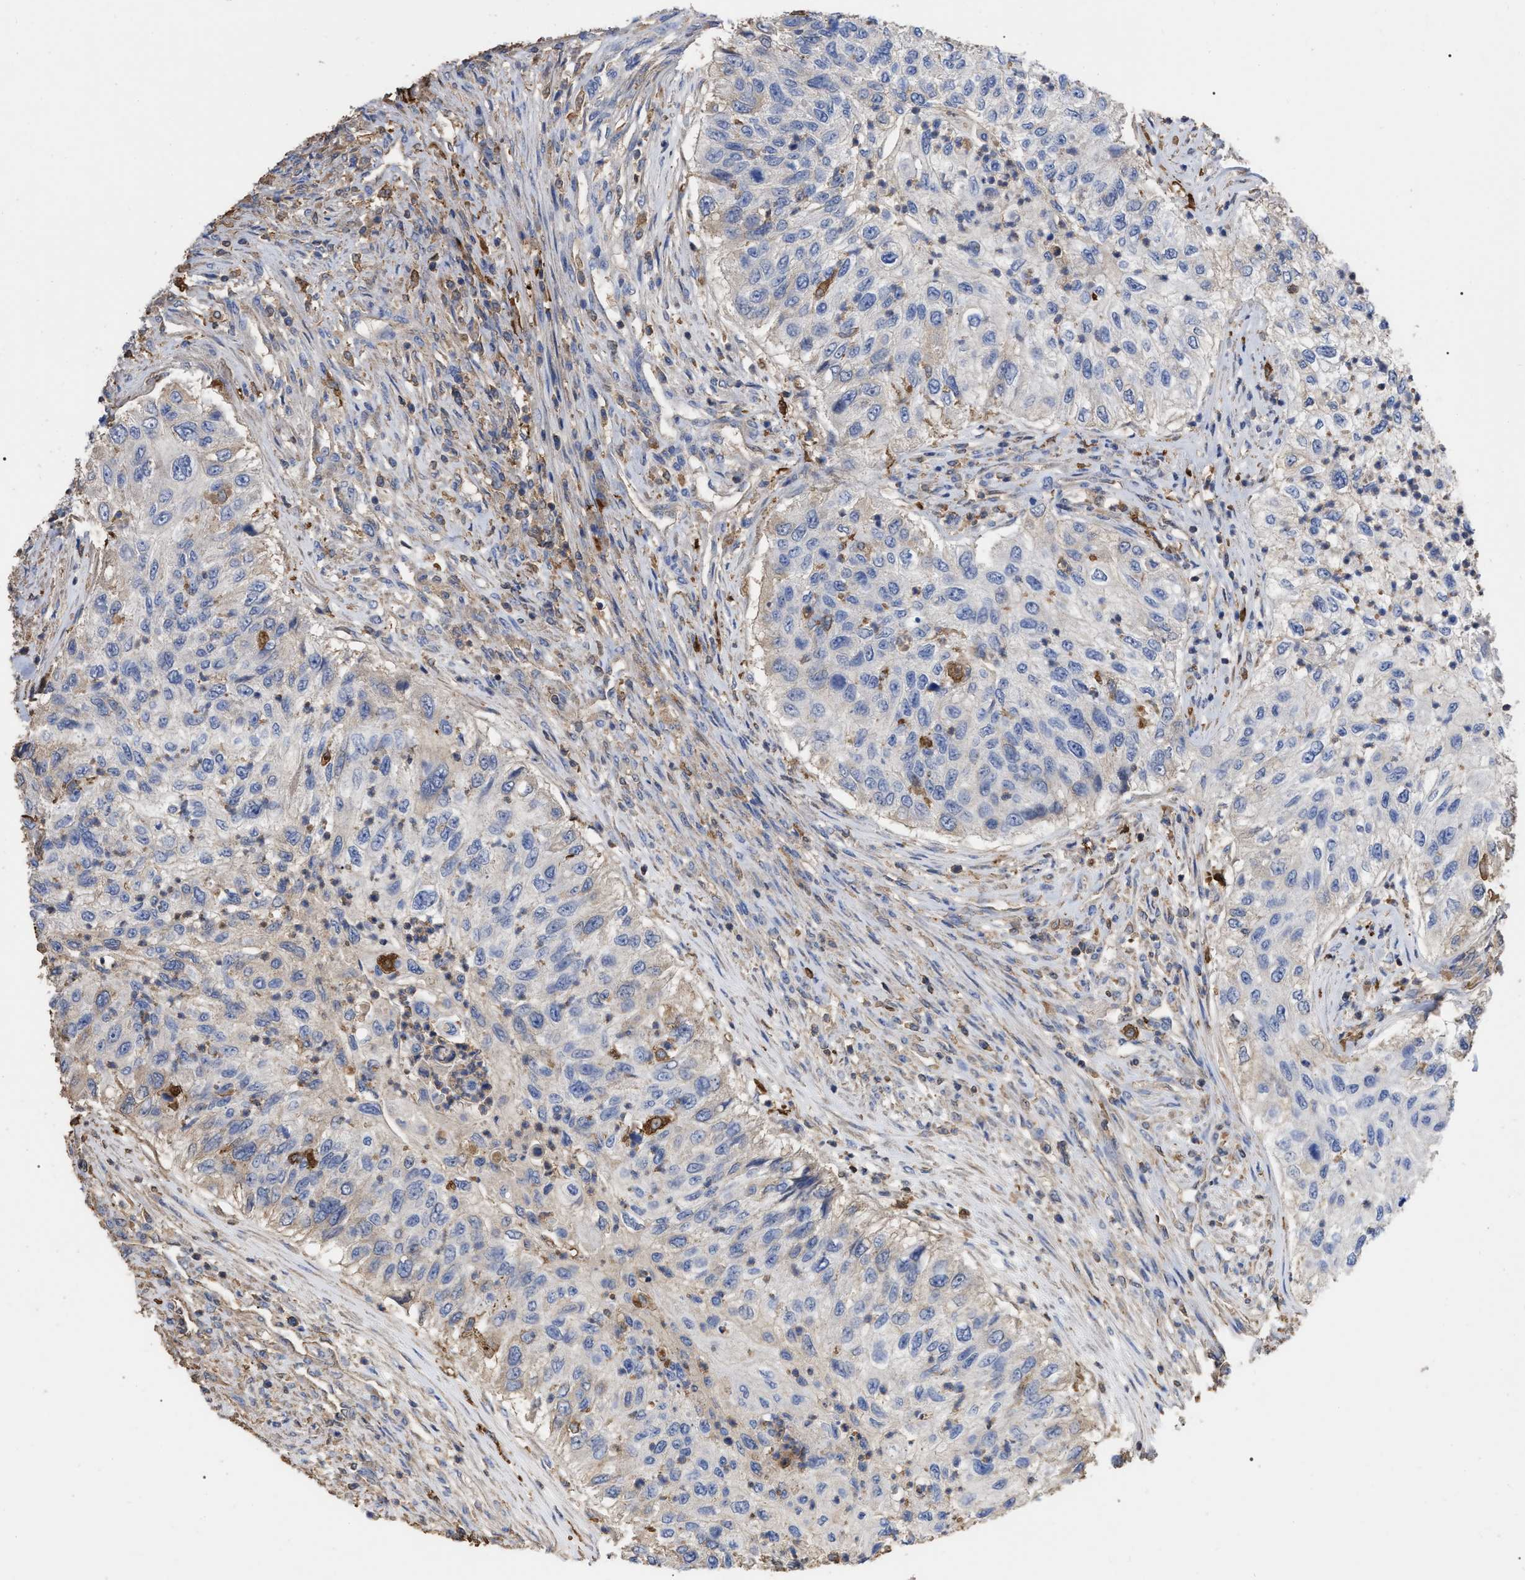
{"staining": {"intensity": "negative", "quantity": "none", "location": "none"}, "tissue": "urothelial cancer", "cell_type": "Tumor cells", "image_type": "cancer", "snomed": [{"axis": "morphology", "description": "Urothelial carcinoma, High grade"}, {"axis": "topography", "description": "Urinary bladder"}], "caption": "Tumor cells are negative for brown protein staining in urothelial carcinoma (high-grade). (DAB (3,3'-diaminobenzidine) immunohistochemistry with hematoxylin counter stain).", "gene": "GPR179", "patient": {"sex": "female", "age": 60}}